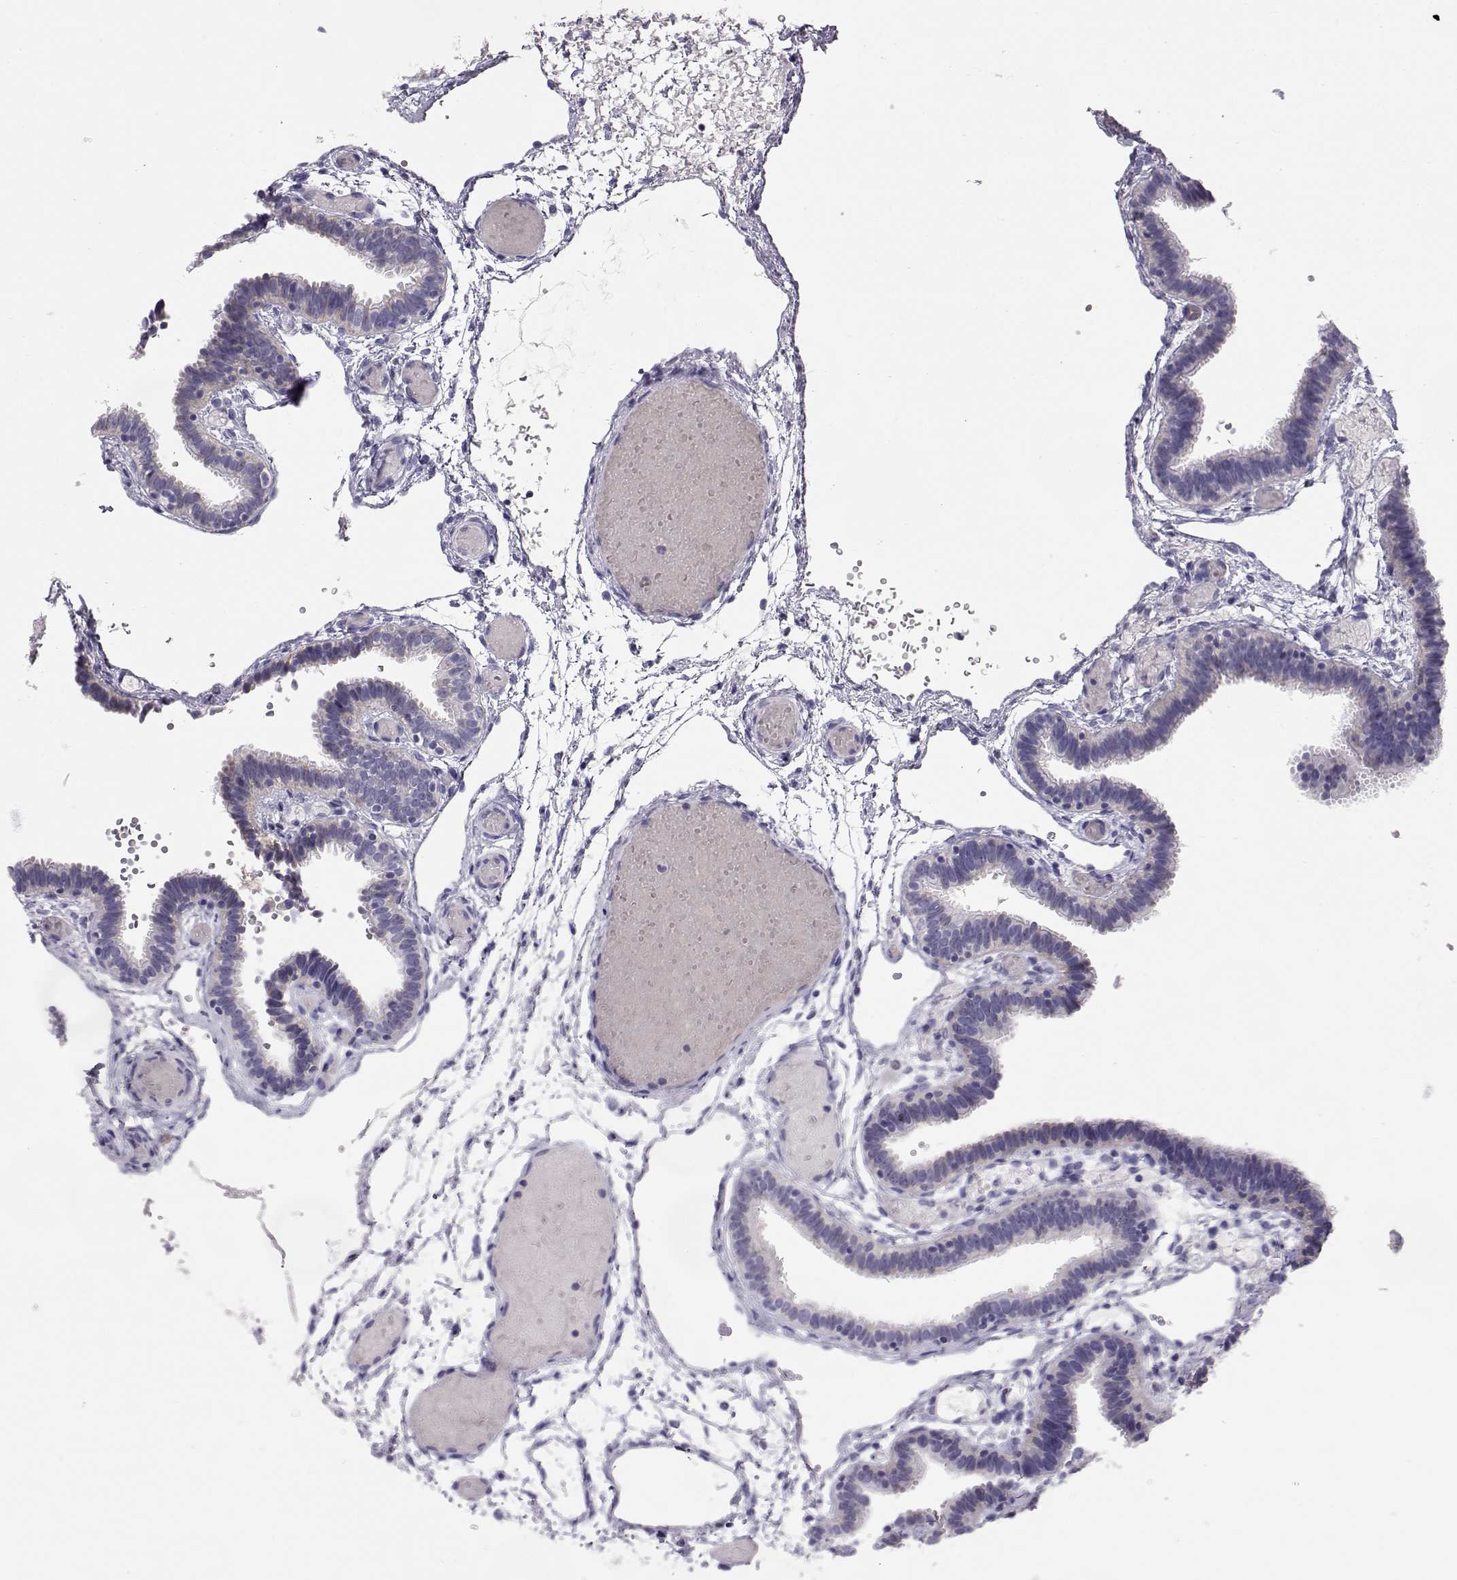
{"staining": {"intensity": "negative", "quantity": "none", "location": "none"}, "tissue": "fallopian tube", "cell_type": "Glandular cells", "image_type": "normal", "snomed": [{"axis": "morphology", "description": "Normal tissue, NOS"}, {"axis": "topography", "description": "Fallopian tube"}], "caption": "An immunohistochemistry (IHC) histopathology image of benign fallopian tube is shown. There is no staining in glandular cells of fallopian tube.", "gene": "GPR26", "patient": {"sex": "female", "age": 37}}